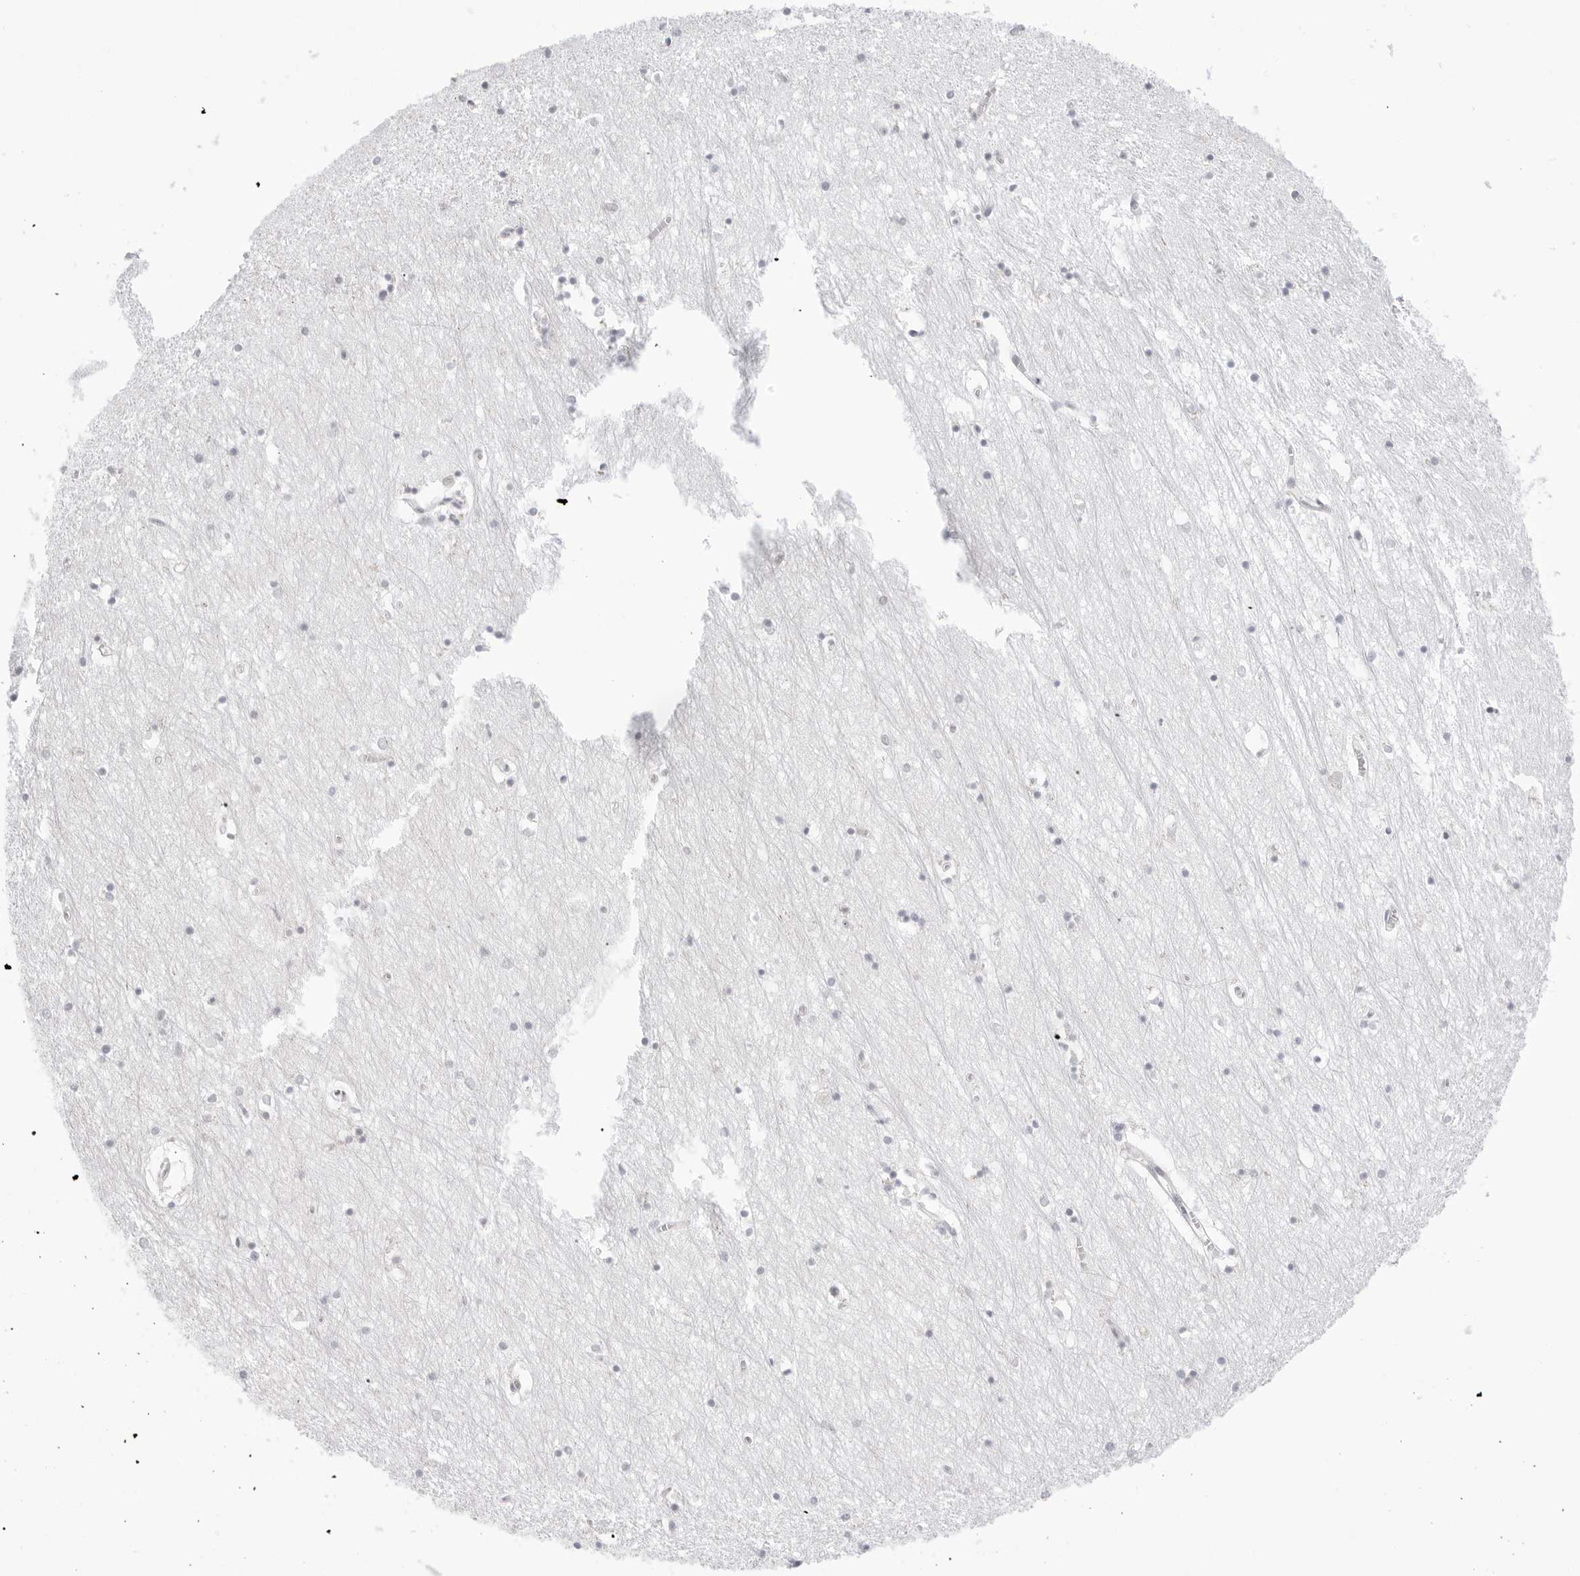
{"staining": {"intensity": "negative", "quantity": "none", "location": "none"}, "tissue": "hippocampus", "cell_type": "Glial cells", "image_type": "normal", "snomed": [{"axis": "morphology", "description": "Normal tissue, NOS"}, {"axis": "topography", "description": "Hippocampus"}], "caption": "Photomicrograph shows no protein positivity in glial cells of unremarkable hippocampus. (DAB (3,3'-diaminobenzidine) immunohistochemistry (IHC), high magnification).", "gene": "C1orf162", "patient": {"sex": "male", "age": 70}}